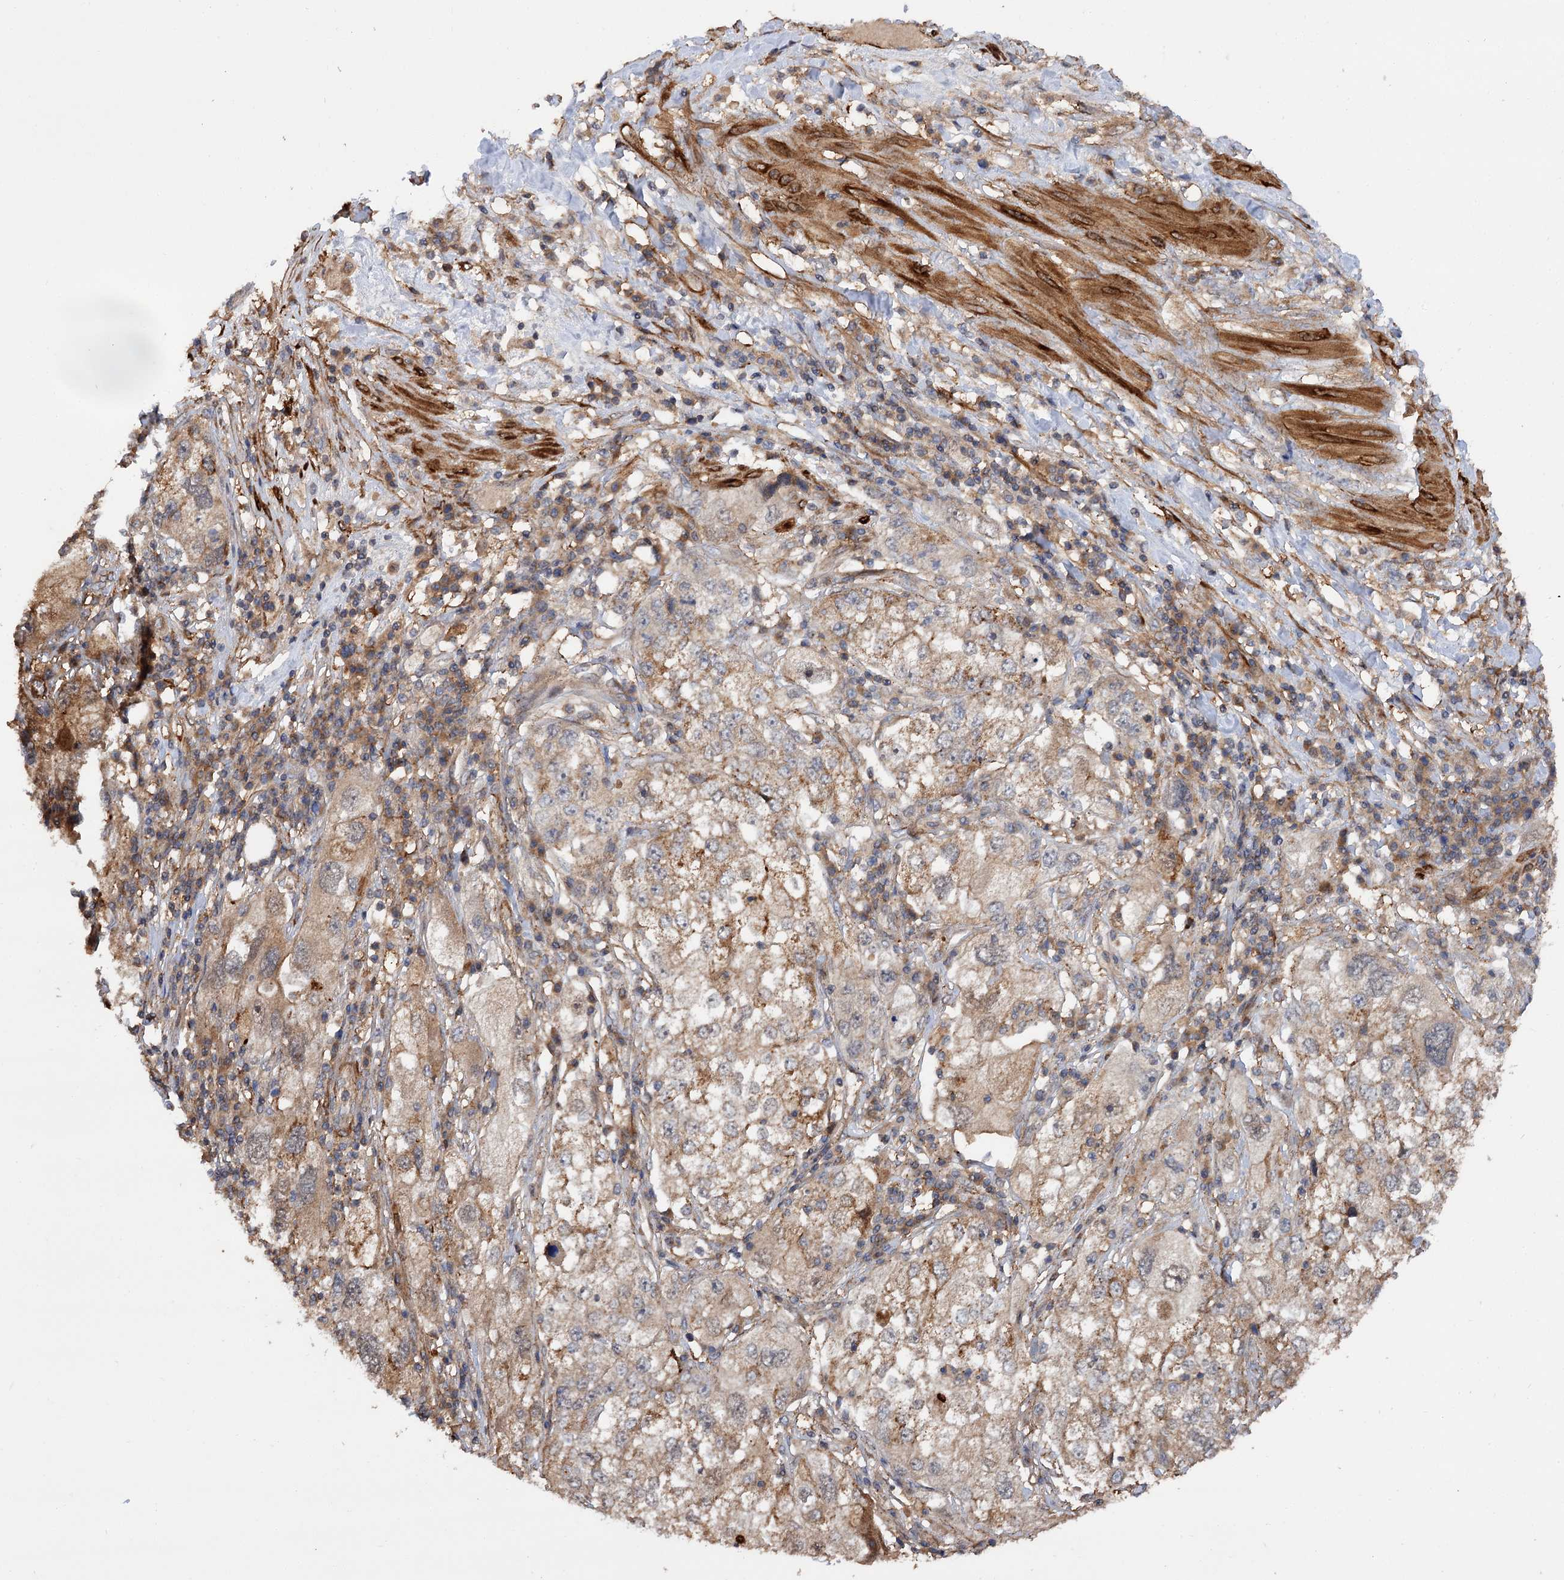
{"staining": {"intensity": "moderate", "quantity": ">75%", "location": "cytoplasmic/membranous"}, "tissue": "endometrial cancer", "cell_type": "Tumor cells", "image_type": "cancer", "snomed": [{"axis": "morphology", "description": "Adenocarcinoma, NOS"}, {"axis": "topography", "description": "Endometrium"}], "caption": "Immunohistochemical staining of endometrial cancer (adenocarcinoma) demonstrates medium levels of moderate cytoplasmic/membranous expression in approximately >75% of tumor cells.", "gene": "FBXW8", "patient": {"sex": "female", "age": 49}}